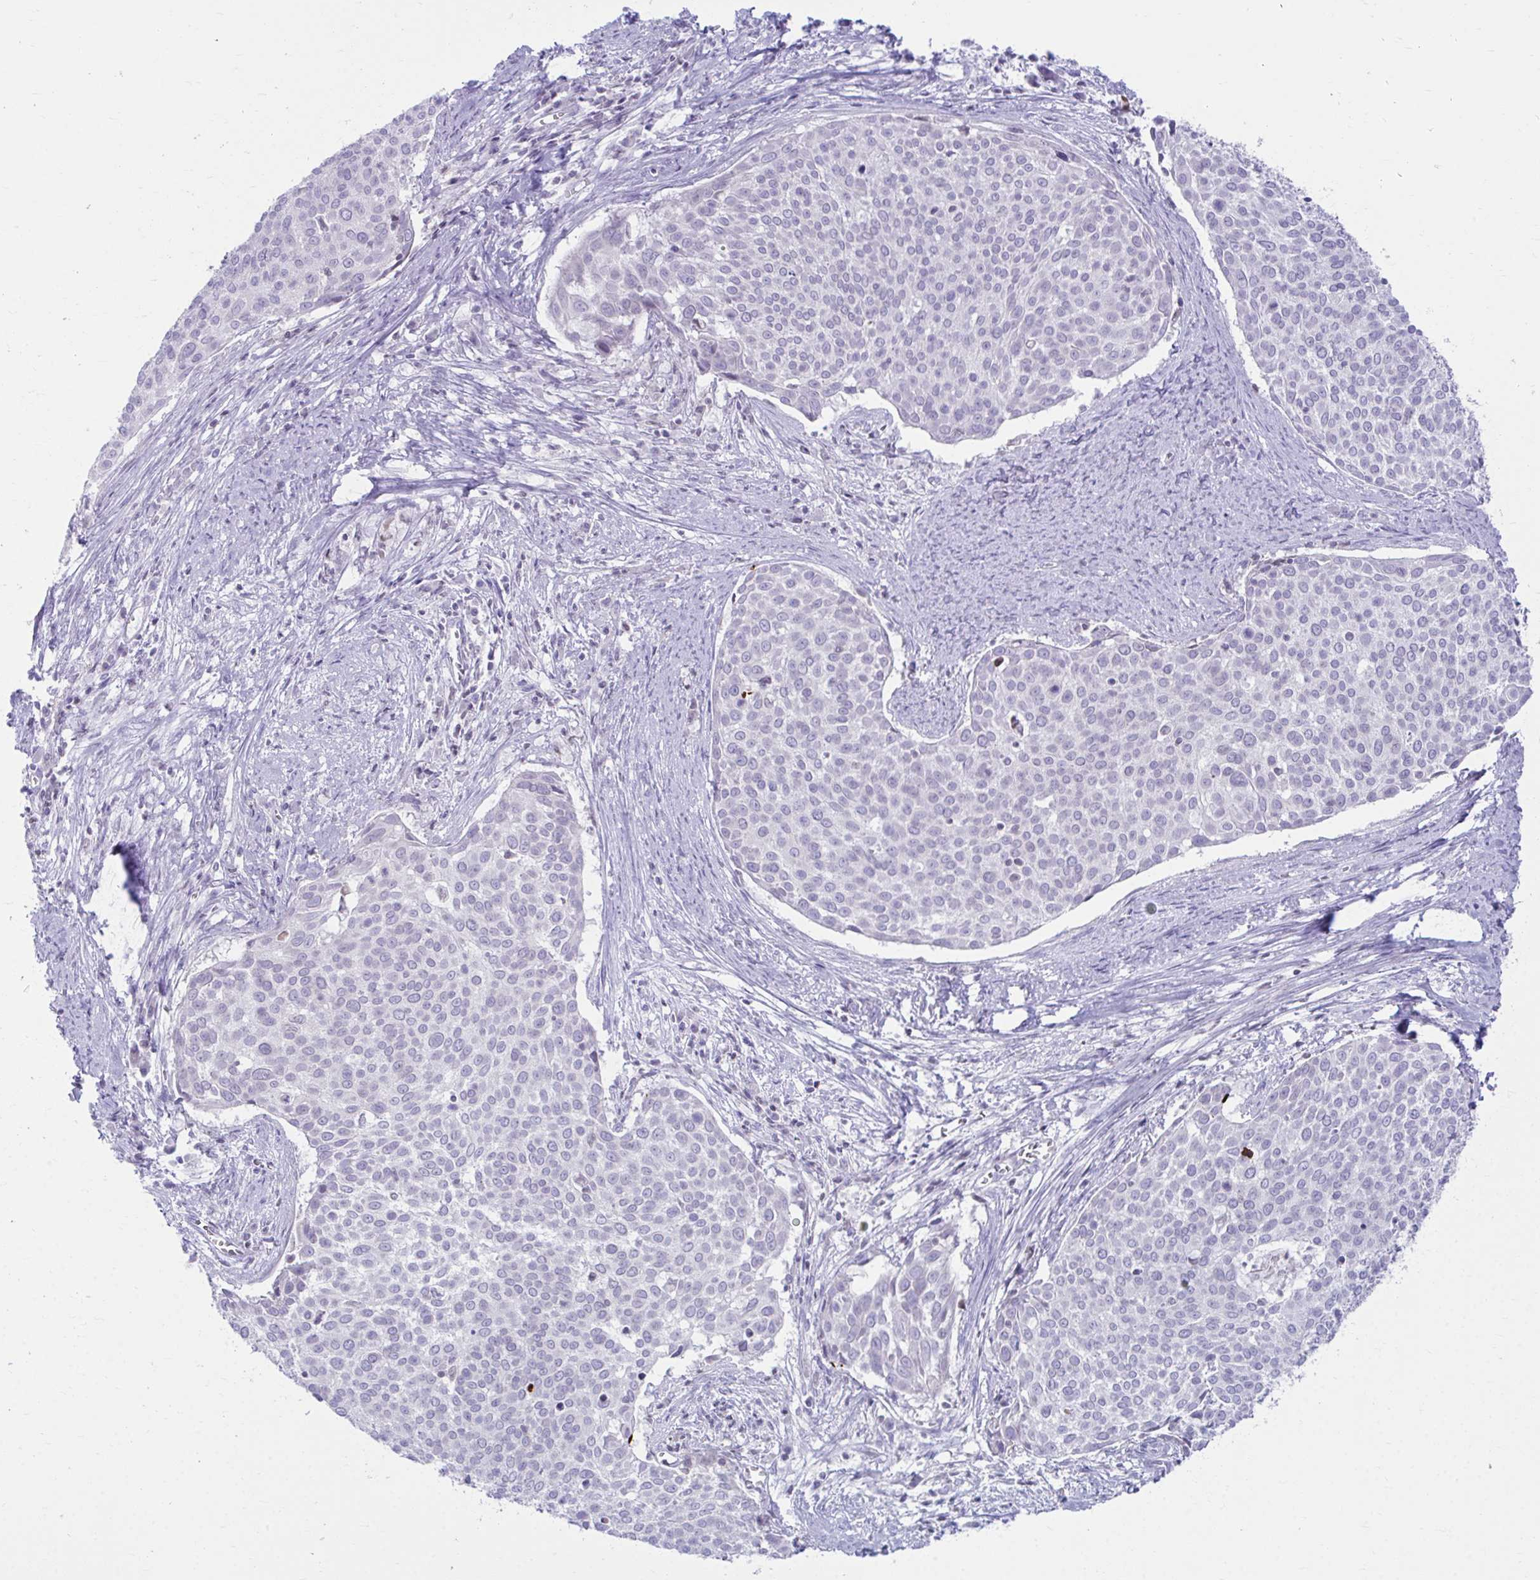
{"staining": {"intensity": "negative", "quantity": "none", "location": "none"}, "tissue": "cervical cancer", "cell_type": "Tumor cells", "image_type": "cancer", "snomed": [{"axis": "morphology", "description": "Squamous cell carcinoma, NOS"}, {"axis": "topography", "description": "Cervix"}], "caption": "IHC of human cervical cancer shows no expression in tumor cells.", "gene": "OR7A5", "patient": {"sex": "female", "age": 39}}